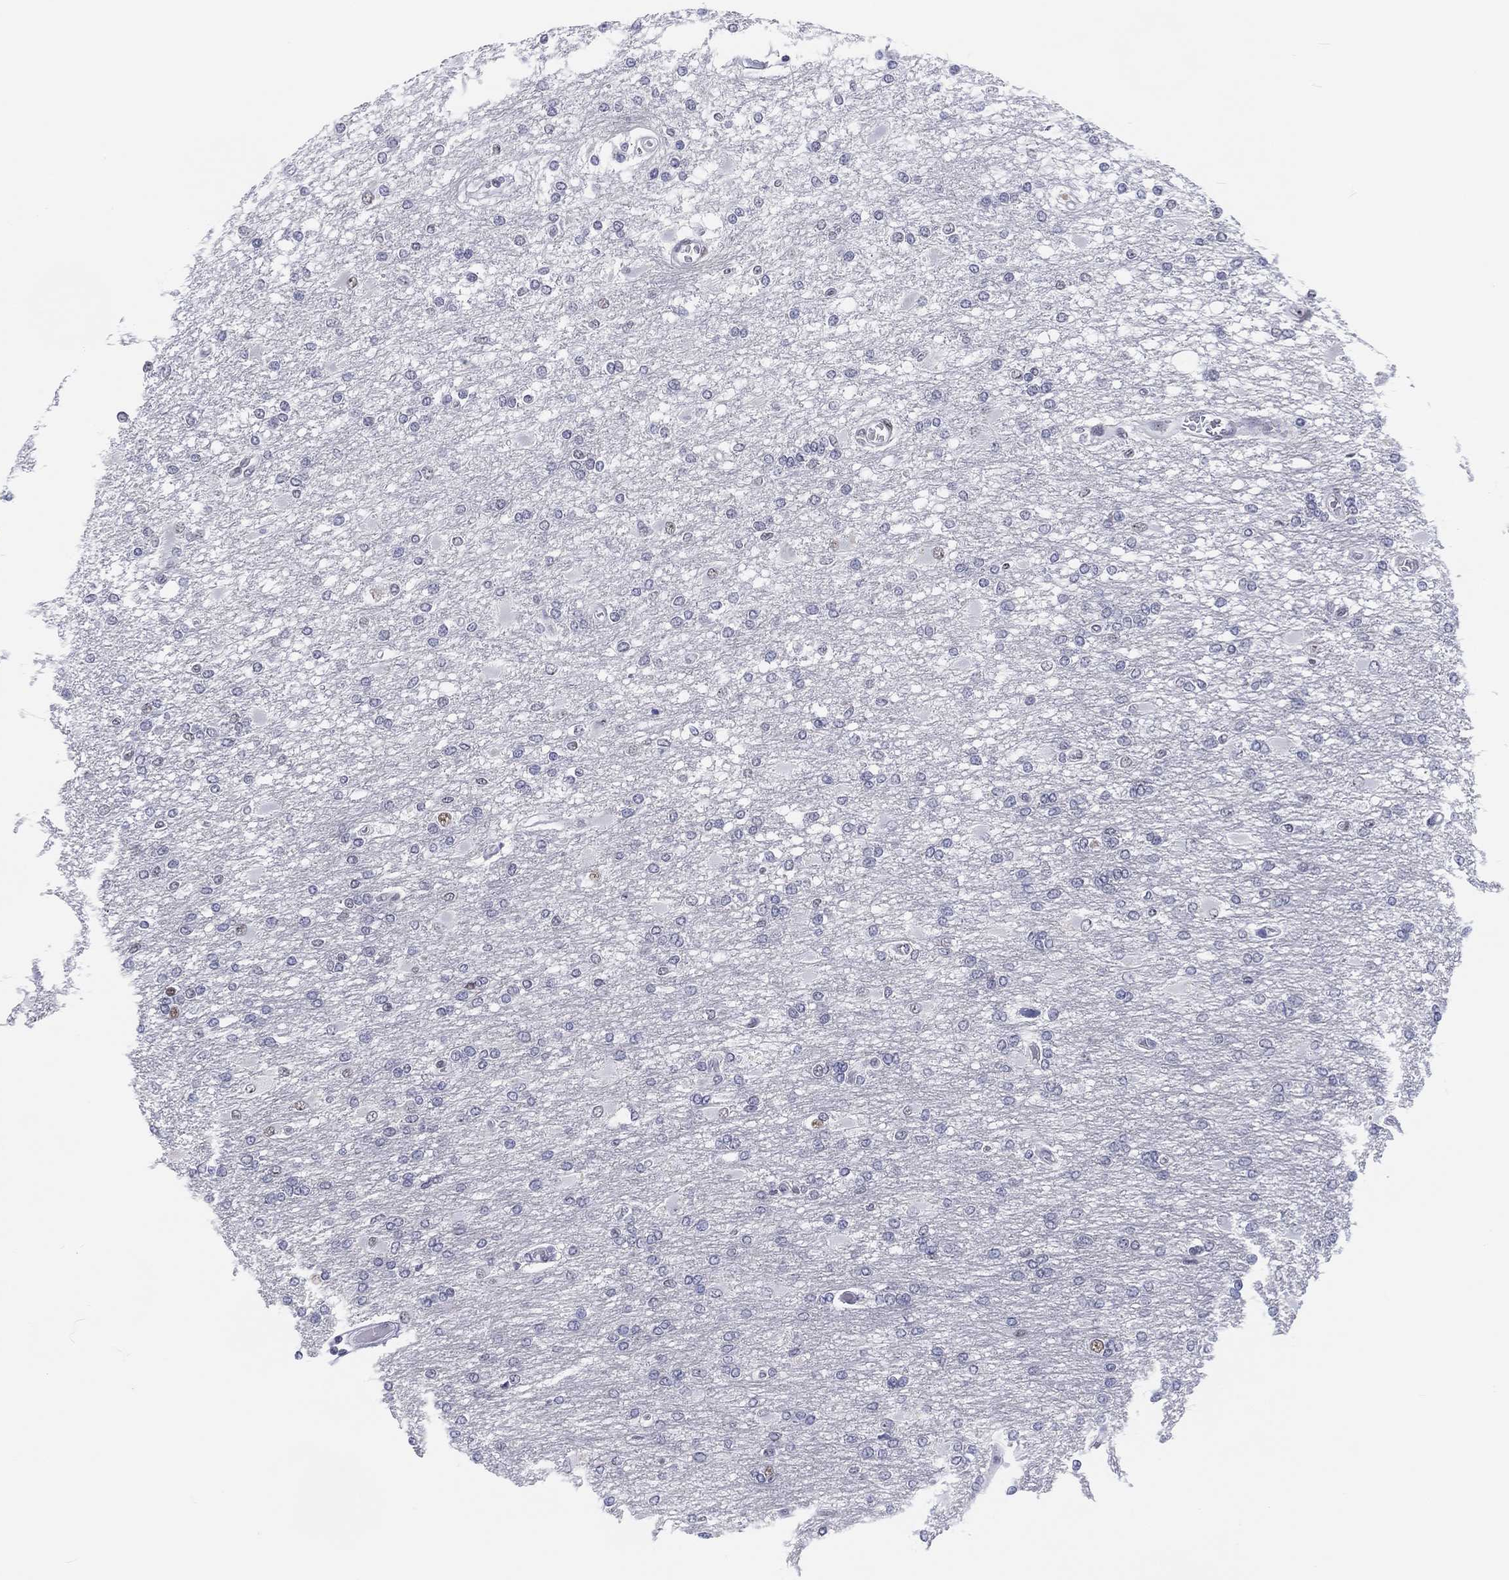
{"staining": {"intensity": "negative", "quantity": "none", "location": "none"}, "tissue": "glioma", "cell_type": "Tumor cells", "image_type": "cancer", "snomed": [{"axis": "morphology", "description": "Glioma, malignant, High grade"}, {"axis": "topography", "description": "Cerebral cortex"}], "caption": "Immunohistochemical staining of human glioma demonstrates no significant positivity in tumor cells.", "gene": "MAPK8IP1", "patient": {"sex": "male", "age": 79}}